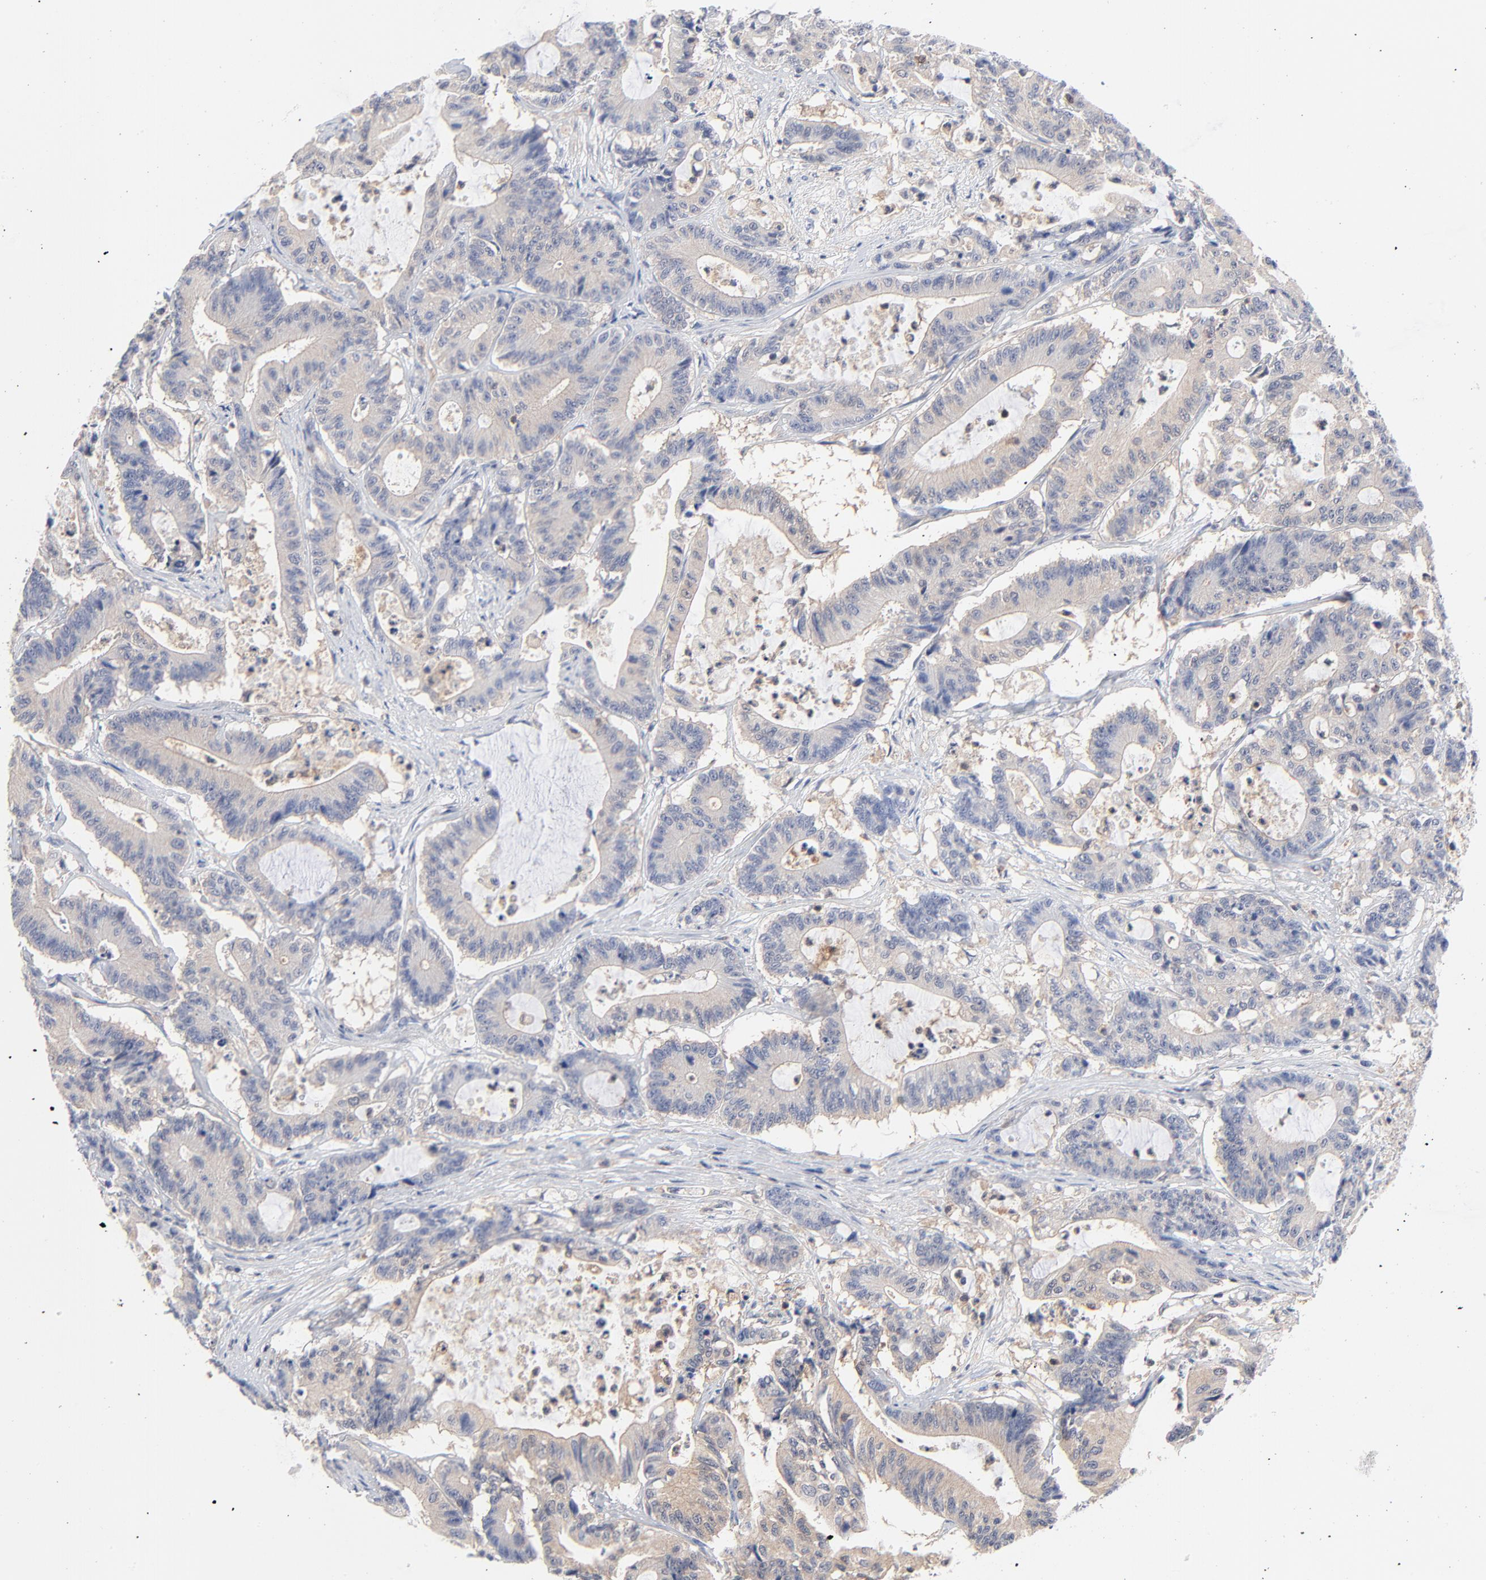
{"staining": {"intensity": "weak", "quantity": ">75%", "location": "cytoplasmic/membranous"}, "tissue": "colorectal cancer", "cell_type": "Tumor cells", "image_type": "cancer", "snomed": [{"axis": "morphology", "description": "Adenocarcinoma, NOS"}, {"axis": "topography", "description": "Colon"}], "caption": "This micrograph demonstrates immunohistochemistry staining of colorectal cancer (adenocarcinoma), with low weak cytoplasmic/membranous positivity in about >75% of tumor cells.", "gene": "CAB39L", "patient": {"sex": "female", "age": 84}}